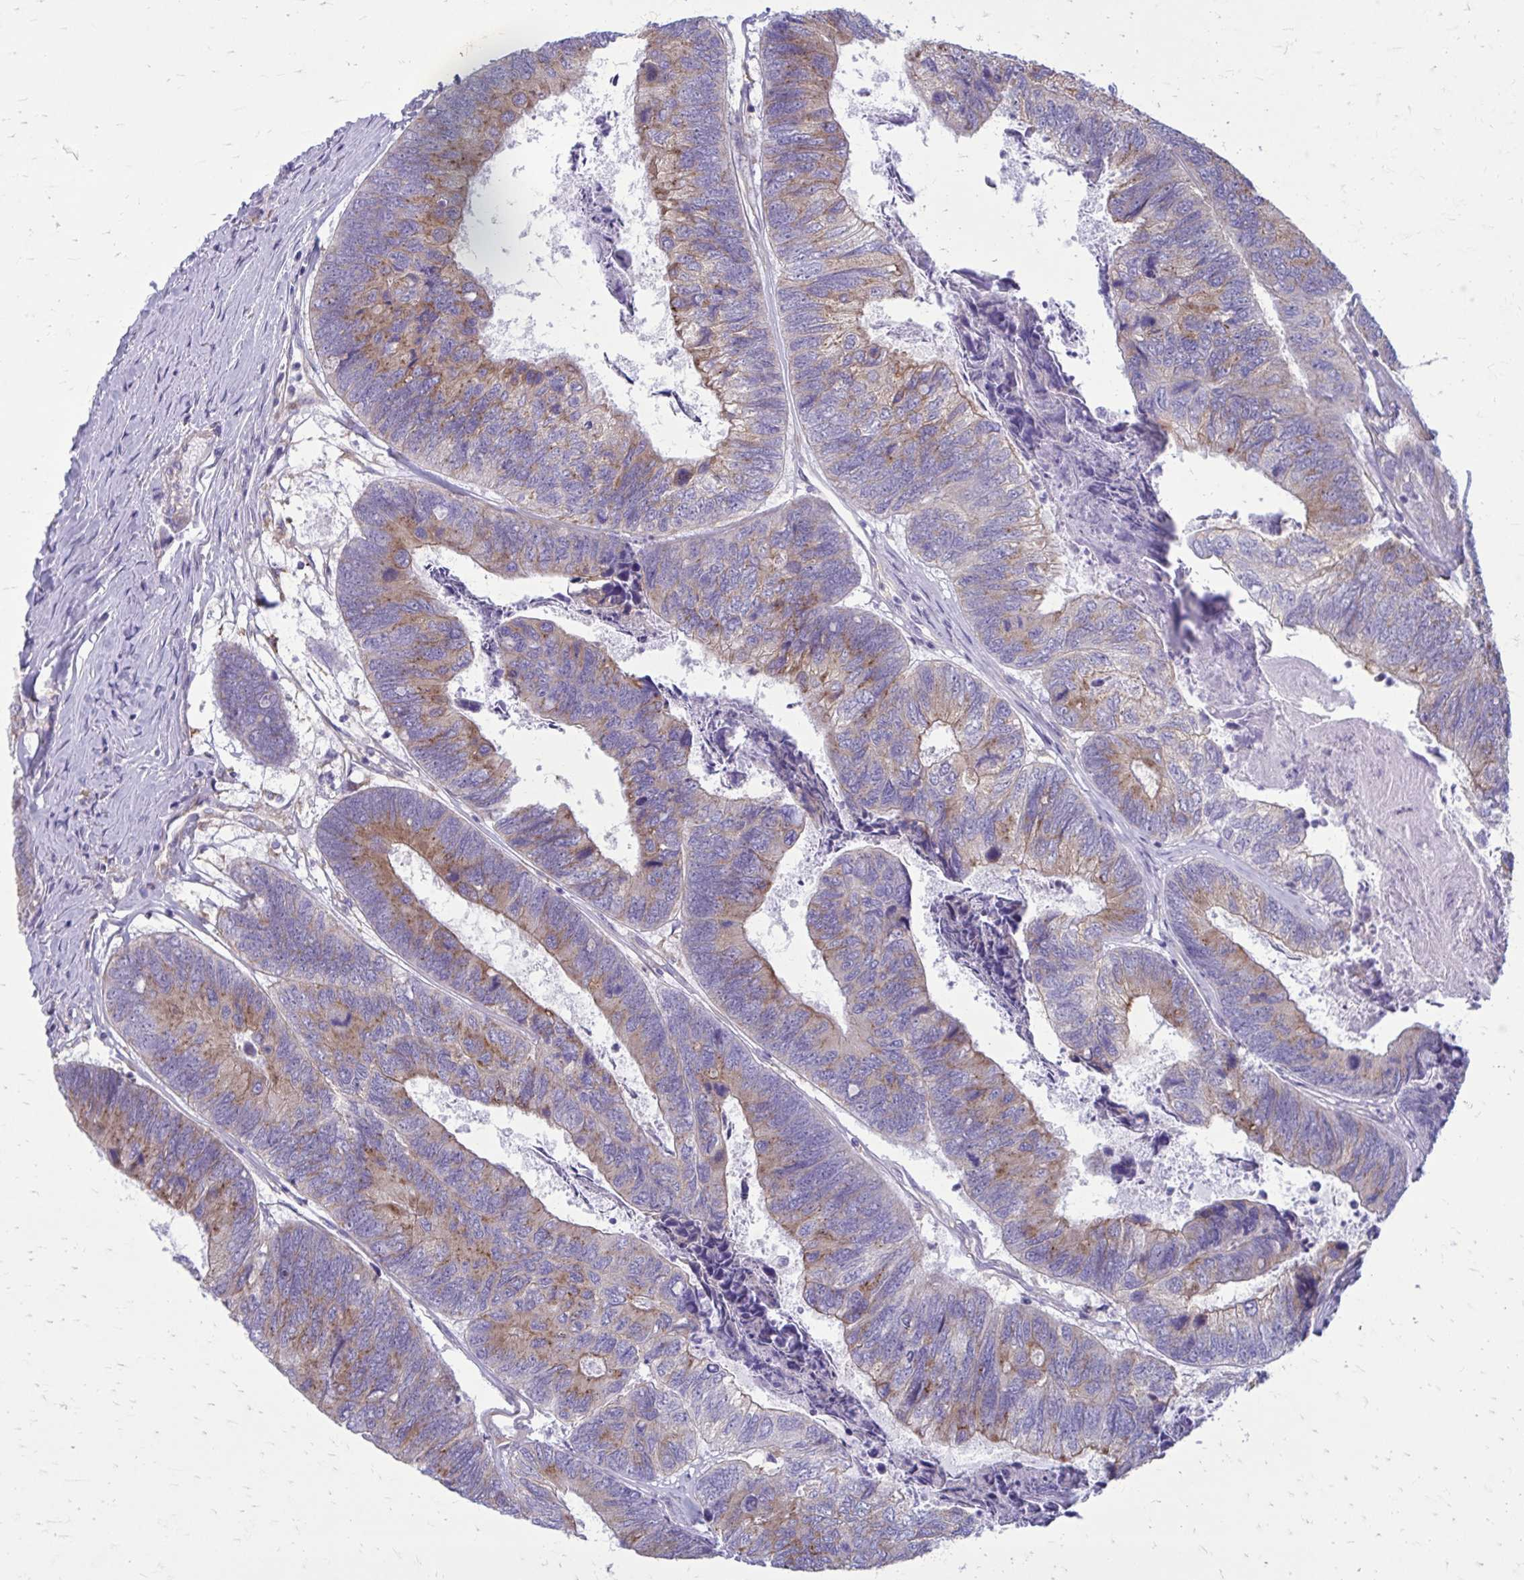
{"staining": {"intensity": "moderate", "quantity": "<25%", "location": "cytoplasmic/membranous"}, "tissue": "colorectal cancer", "cell_type": "Tumor cells", "image_type": "cancer", "snomed": [{"axis": "morphology", "description": "Adenocarcinoma, NOS"}, {"axis": "topography", "description": "Colon"}], "caption": "The image exhibits staining of colorectal cancer, revealing moderate cytoplasmic/membranous protein positivity (brown color) within tumor cells. The protein is stained brown, and the nuclei are stained in blue (DAB IHC with brightfield microscopy, high magnification).", "gene": "CLTA", "patient": {"sex": "female", "age": 67}}